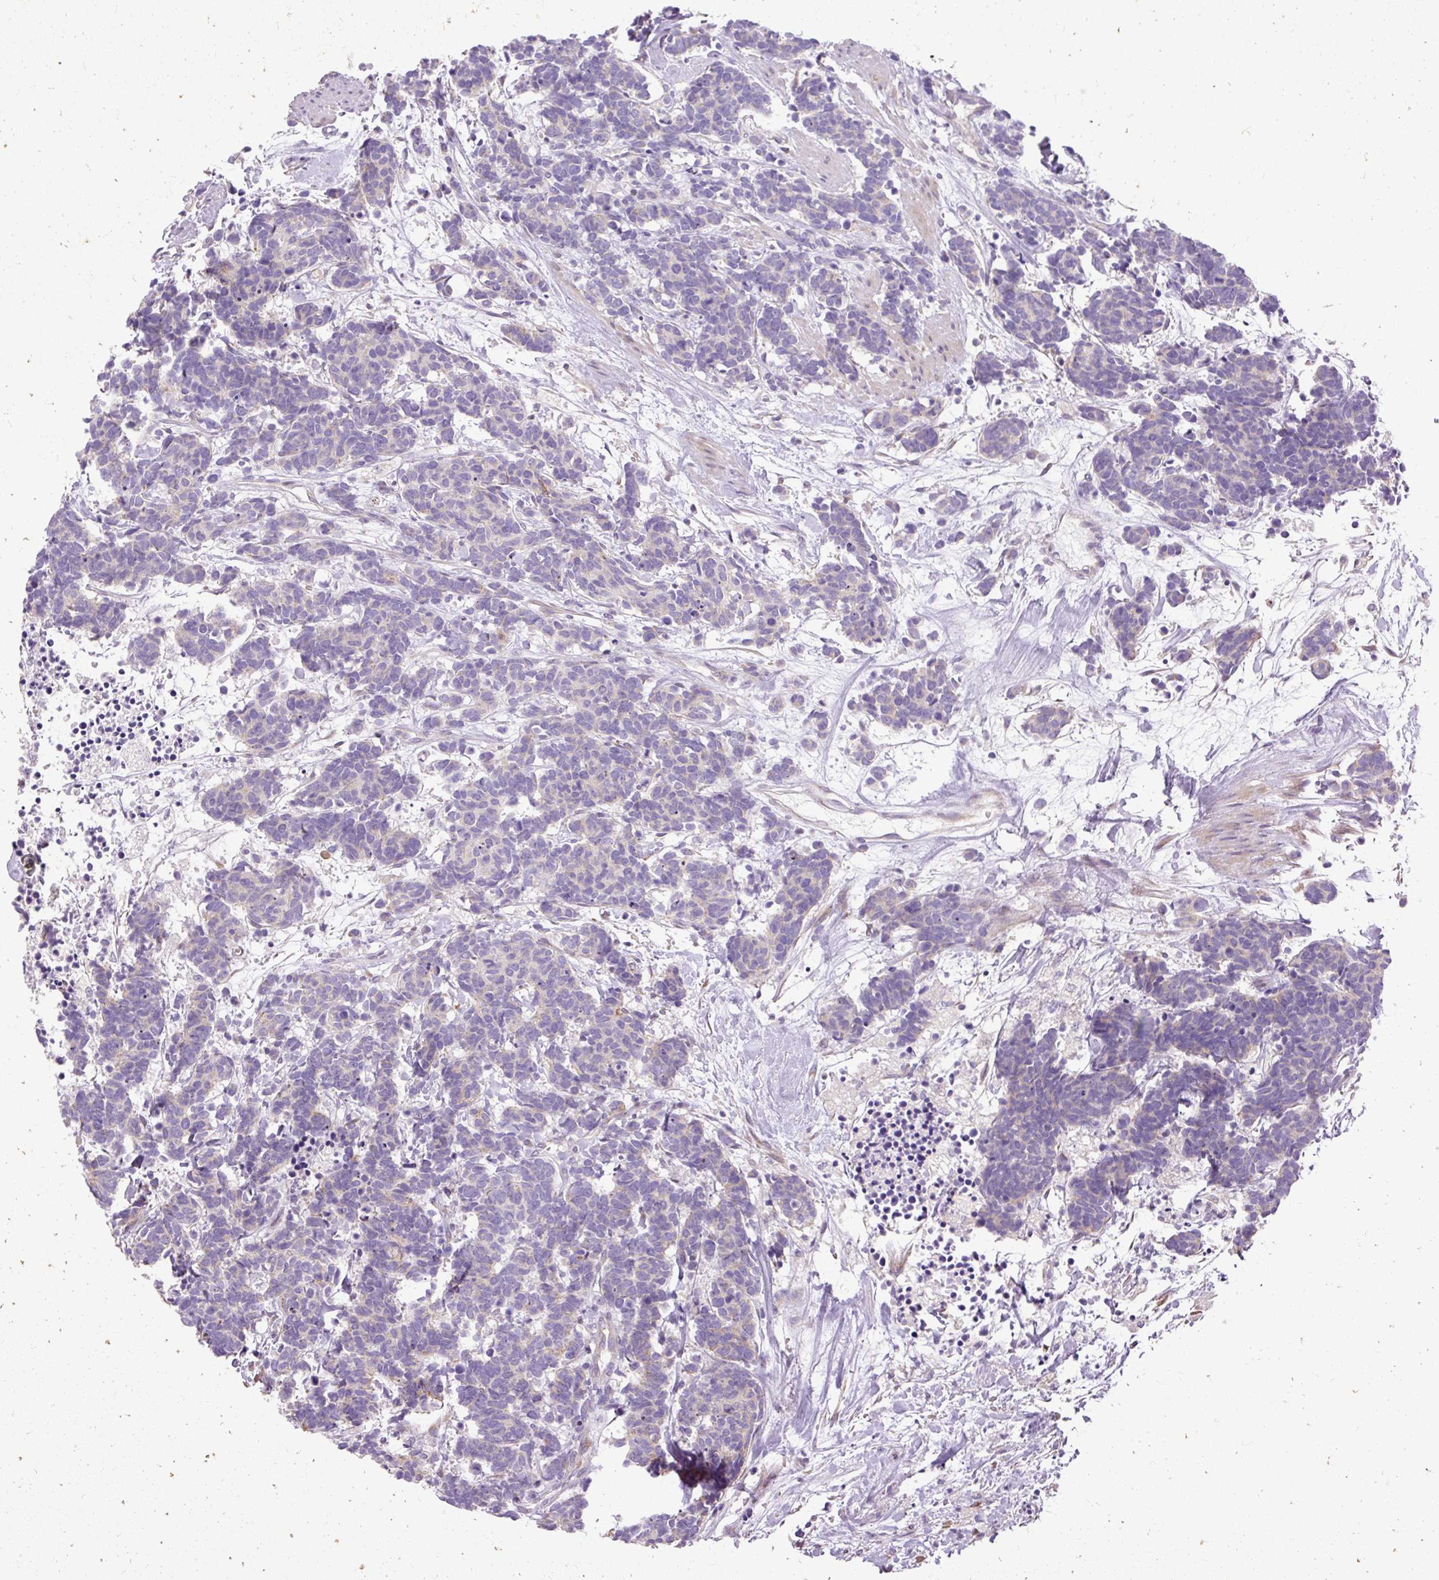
{"staining": {"intensity": "negative", "quantity": "none", "location": "none"}, "tissue": "carcinoid", "cell_type": "Tumor cells", "image_type": "cancer", "snomed": [{"axis": "morphology", "description": "Carcinoma, NOS"}, {"axis": "morphology", "description": "Carcinoid, malignant, NOS"}, {"axis": "topography", "description": "Prostate"}], "caption": "The histopathology image demonstrates no staining of tumor cells in carcinoma. (DAB IHC visualized using brightfield microscopy, high magnification).", "gene": "FAM149A", "patient": {"sex": "male", "age": 57}}